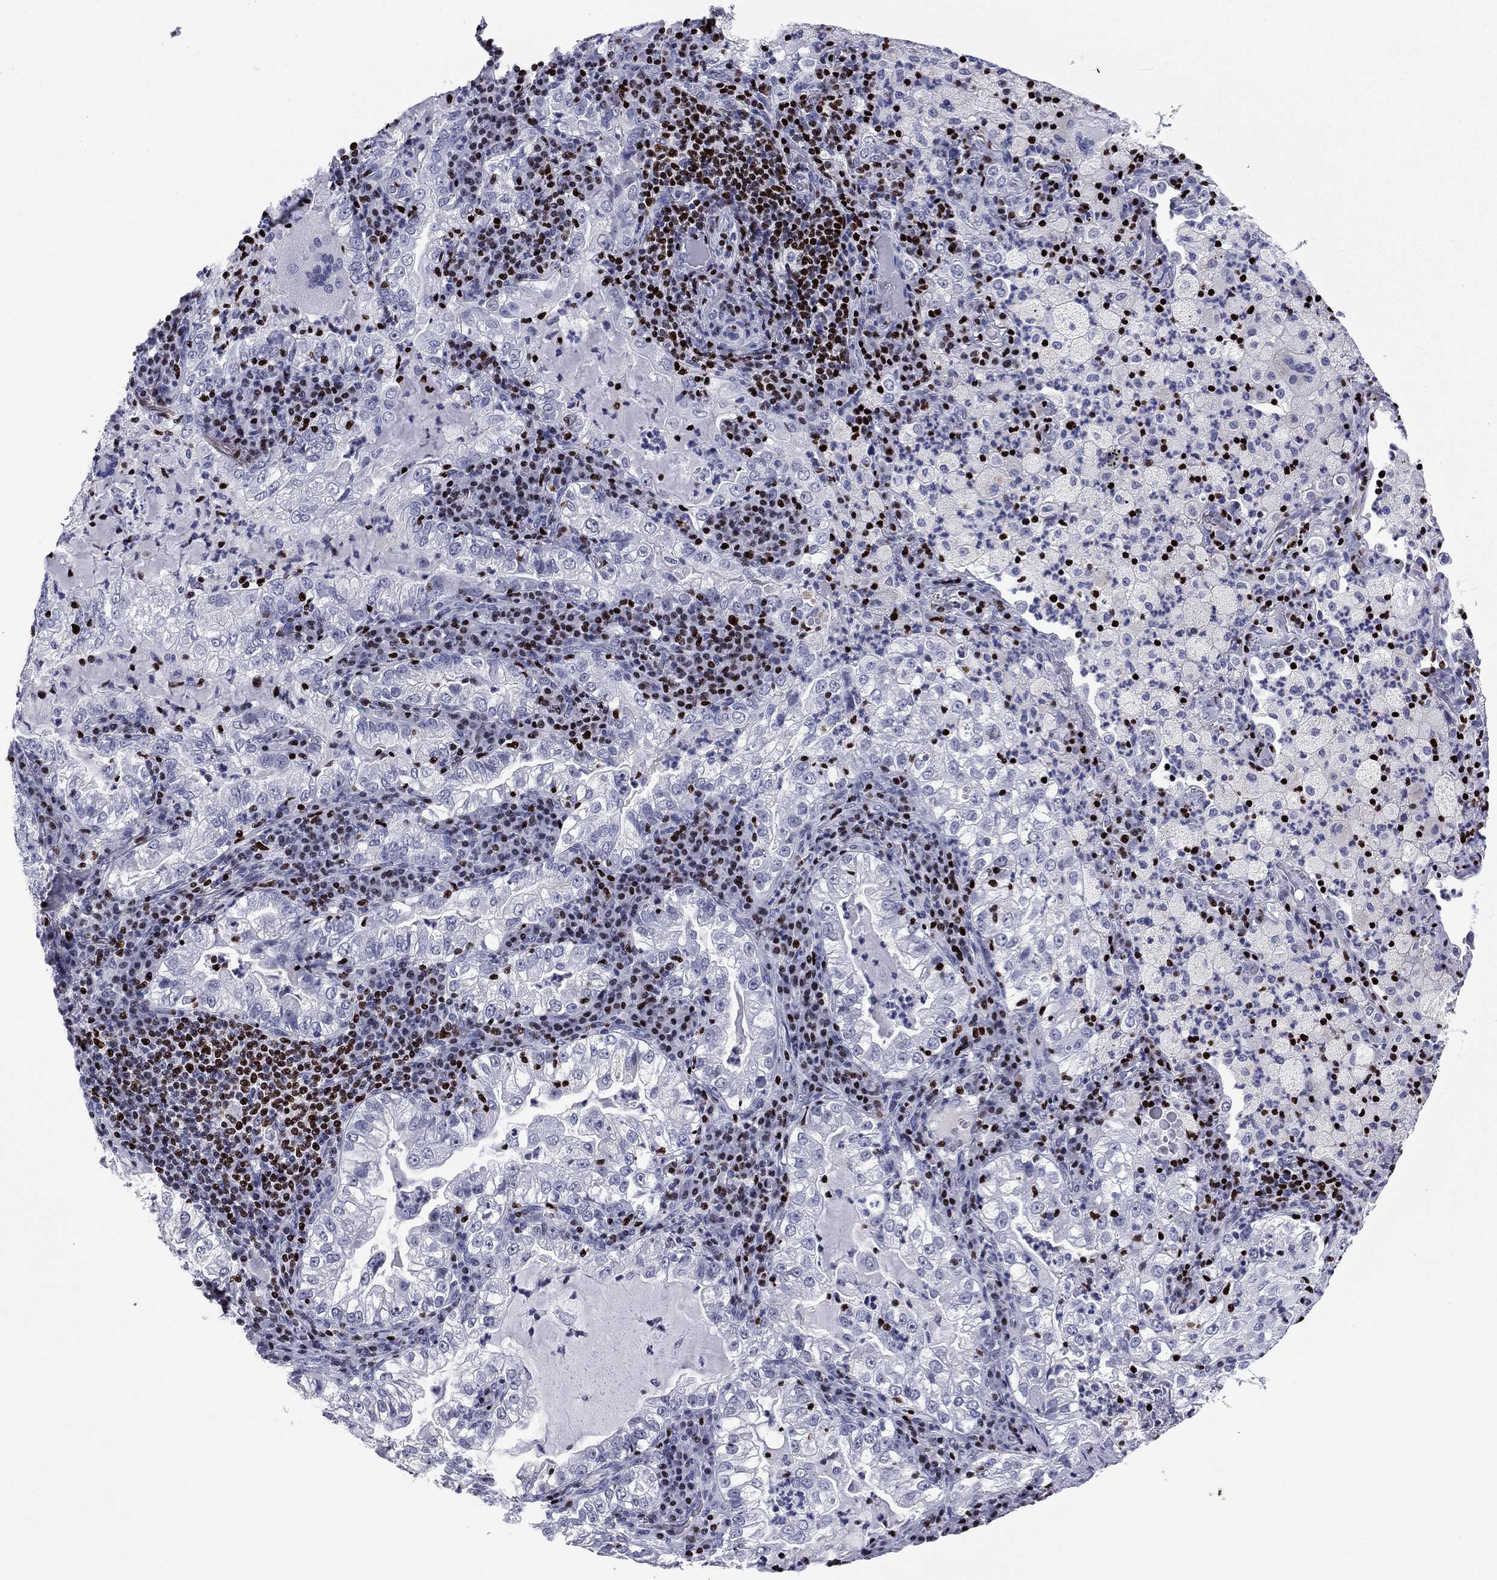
{"staining": {"intensity": "negative", "quantity": "none", "location": "none"}, "tissue": "lung cancer", "cell_type": "Tumor cells", "image_type": "cancer", "snomed": [{"axis": "morphology", "description": "Adenocarcinoma, NOS"}, {"axis": "topography", "description": "Lung"}], "caption": "An immunohistochemistry histopathology image of lung cancer is shown. There is no staining in tumor cells of lung cancer.", "gene": "IKZF3", "patient": {"sex": "female", "age": 73}}